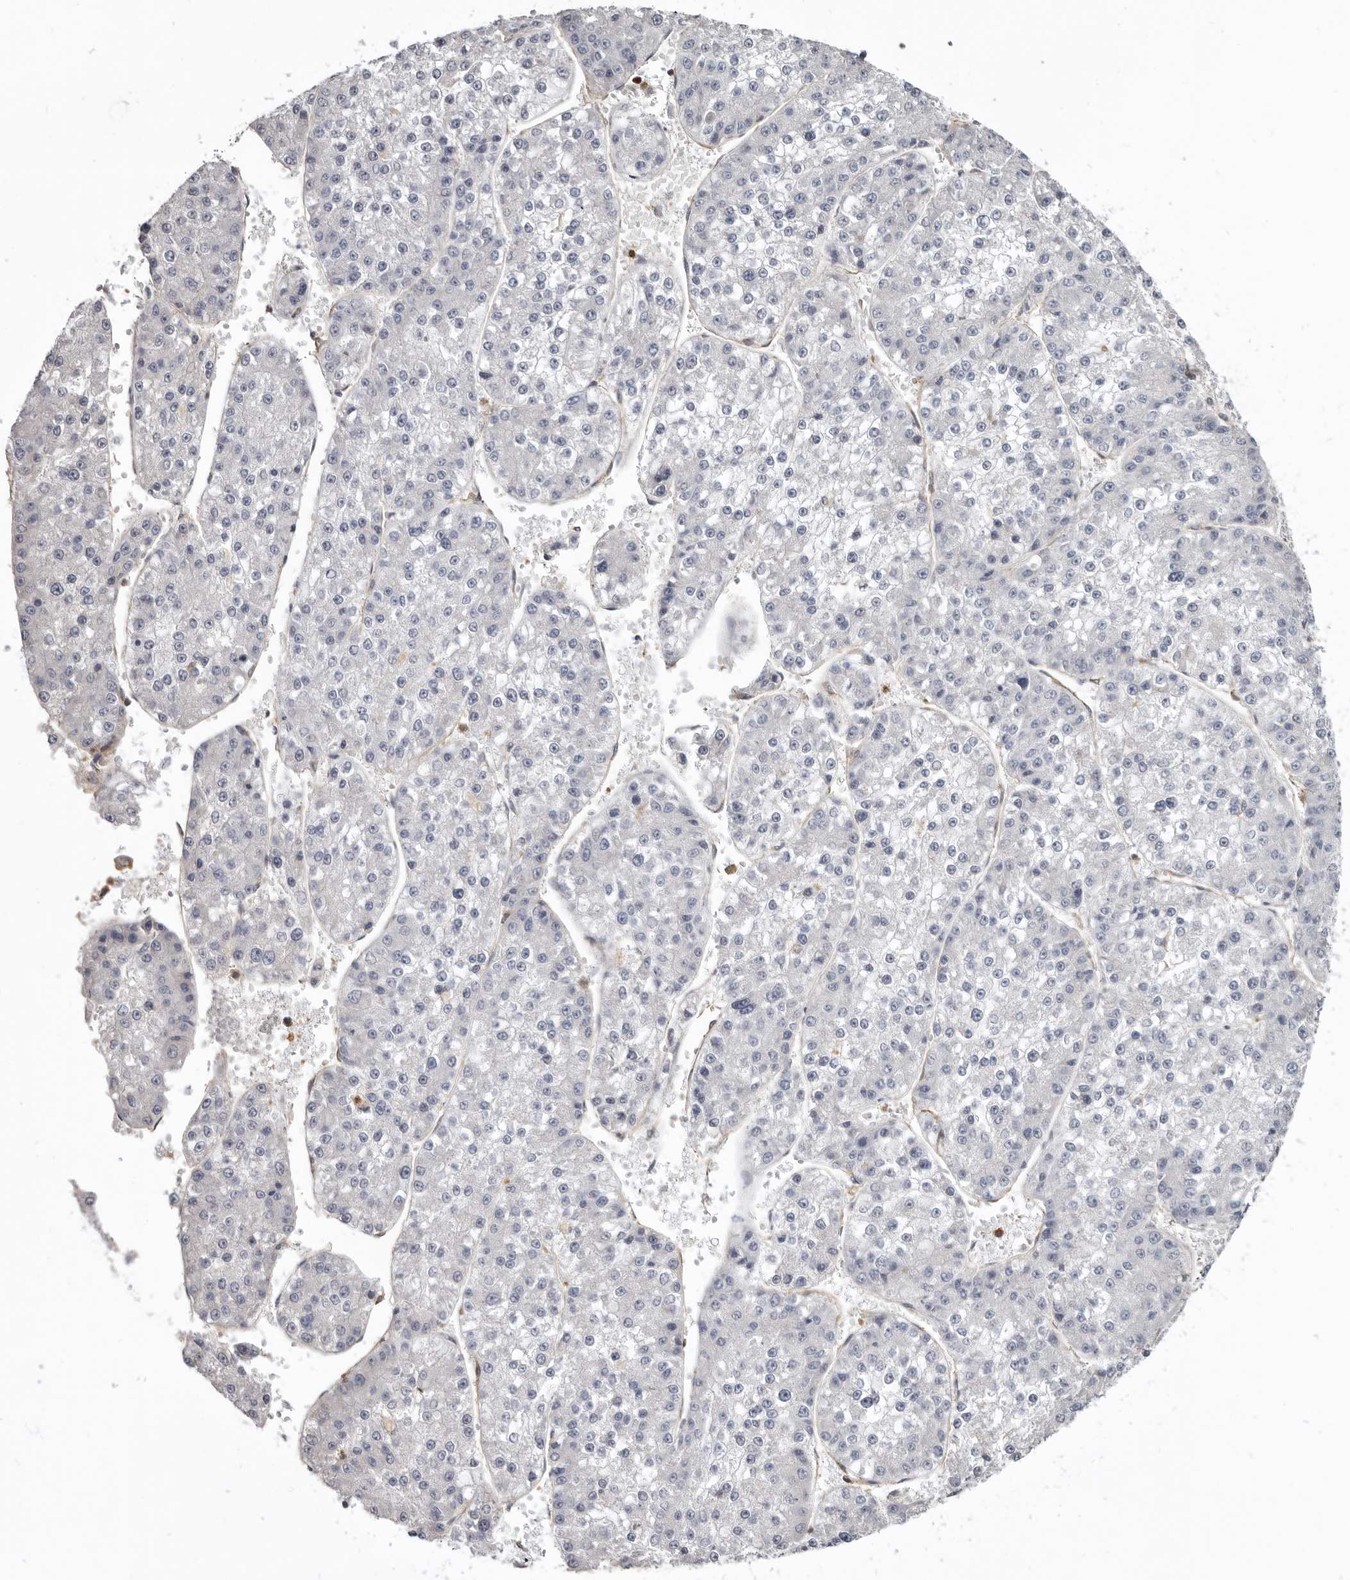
{"staining": {"intensity": "negative", "quantity": "none", "location": "none"}, "tissue": "liver cancer", "cell_type": "Tumor cells", "image_type": "cancer", "snomed": [{"axis": "morphology", "description": "Carcinoma, Hepatocellular, NOS"}, {"axis": "topography", "description": "Liver"}], "caption": "A micrograph of human liver cancer (hepatocellular carcinoma) is negative for staining in tumor cells.", "gene": "CBL", "patient": {"sex": "female", "age": 73}}